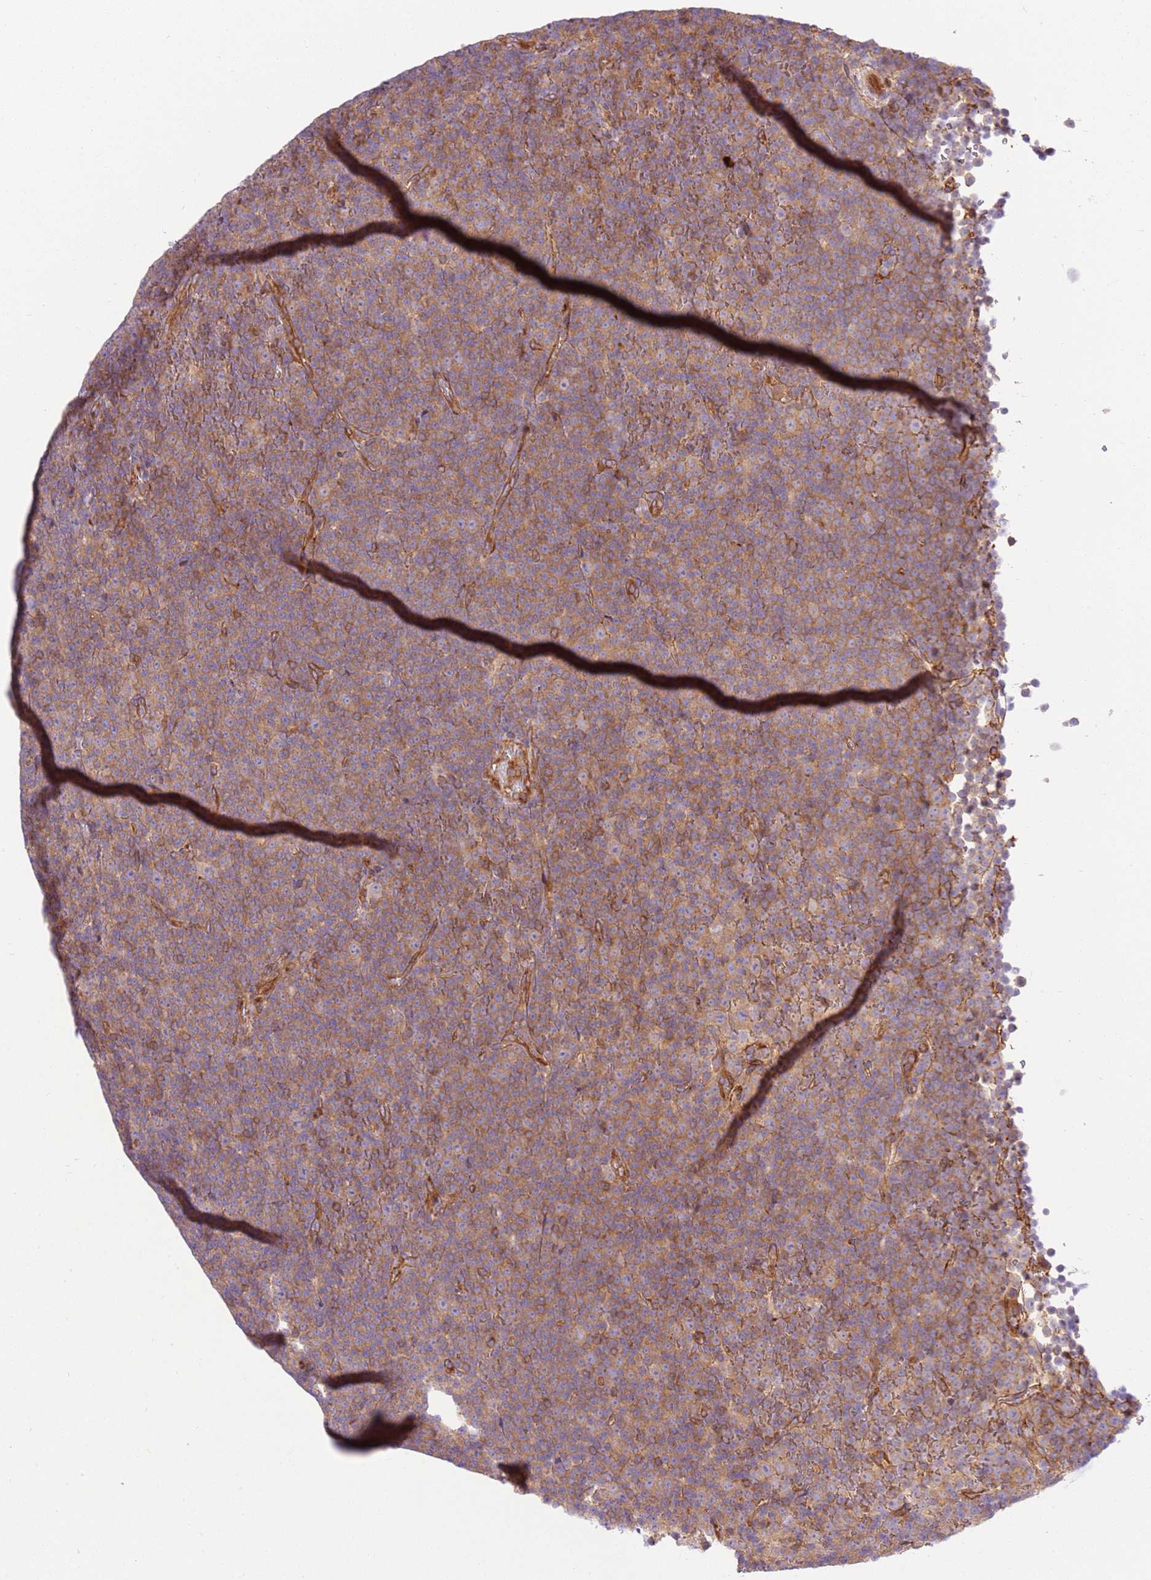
{"staining": {"intensity": "moderate", "quantity": ">75%", "location": "cytoplasmic/membranous"}, "tissue": "lymphoma", "cell_type": "Tumor cells", "image_type": "cancer", "snomed": [{"axis": "morphology", "description": "Malignant lymphoma, non-Hodgkin's type, Low grade"}, {"axis": "topography", "description": "Lymph node"}], "caption": "The immunohistochemical stain labels moderate cytoplasmic/membranous expression in tumor cells of malignant lymphoma, non-Hodgkin's type (low-grade) tissue. The protein of interest is shown in brown color, while the nuclei are stained blue.", "gene": "EFCAB8", "patient": {"sex": "female", "age": 67}}